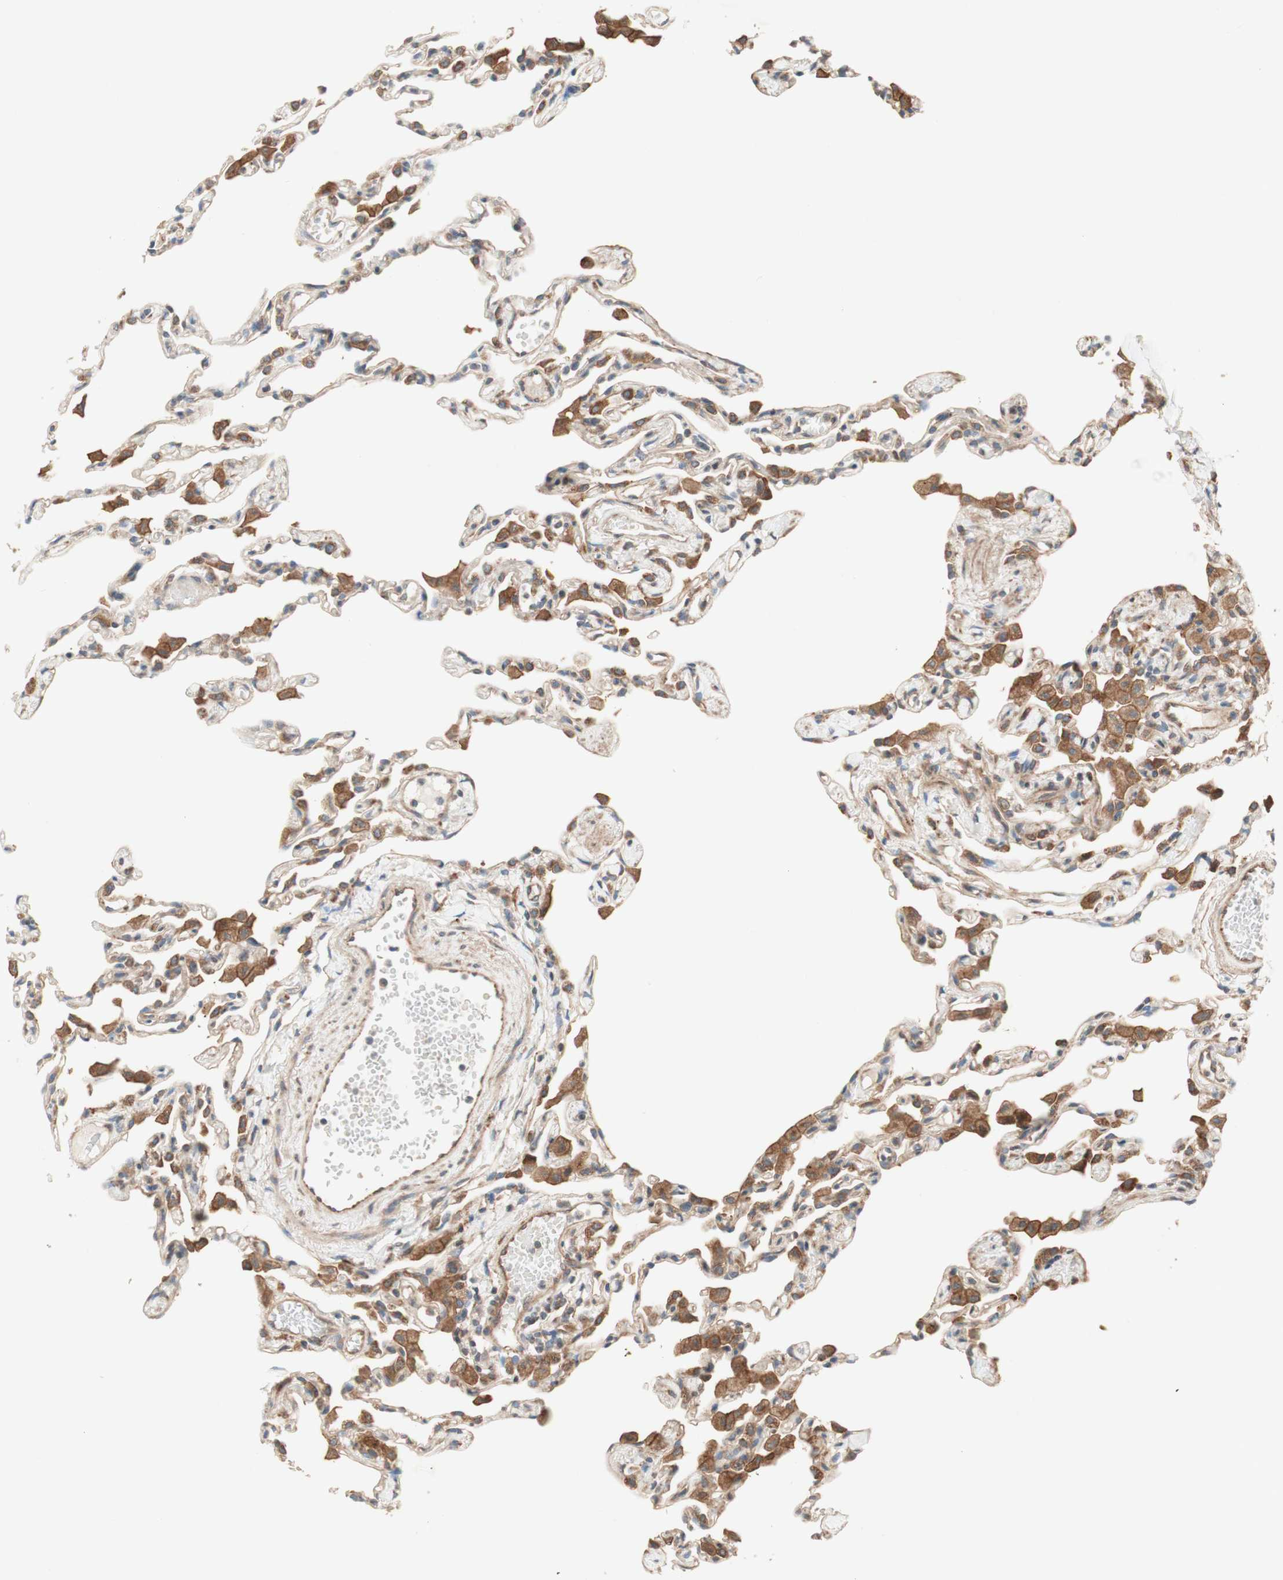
{"staining": {"intensity": "weak", "quantity": "25%-75%", "location": "cytoplasmic/membranous"}, "tissue": "lung", "cell_type": "Alveolar cells", "image_type": "normal", "snomed": [{"axis": "morphology", "description": "Normal tissue, NOS"}, {"axis": "topography", "description": "Lung"}], "caption": "Protein expression analysis of normal lung exhibits weak cytoplasmic/membranous staining in about 25%-75% of alveolar cells.", "gene": "SOCS2", "patient": {"sex": "female", "age": 49}}